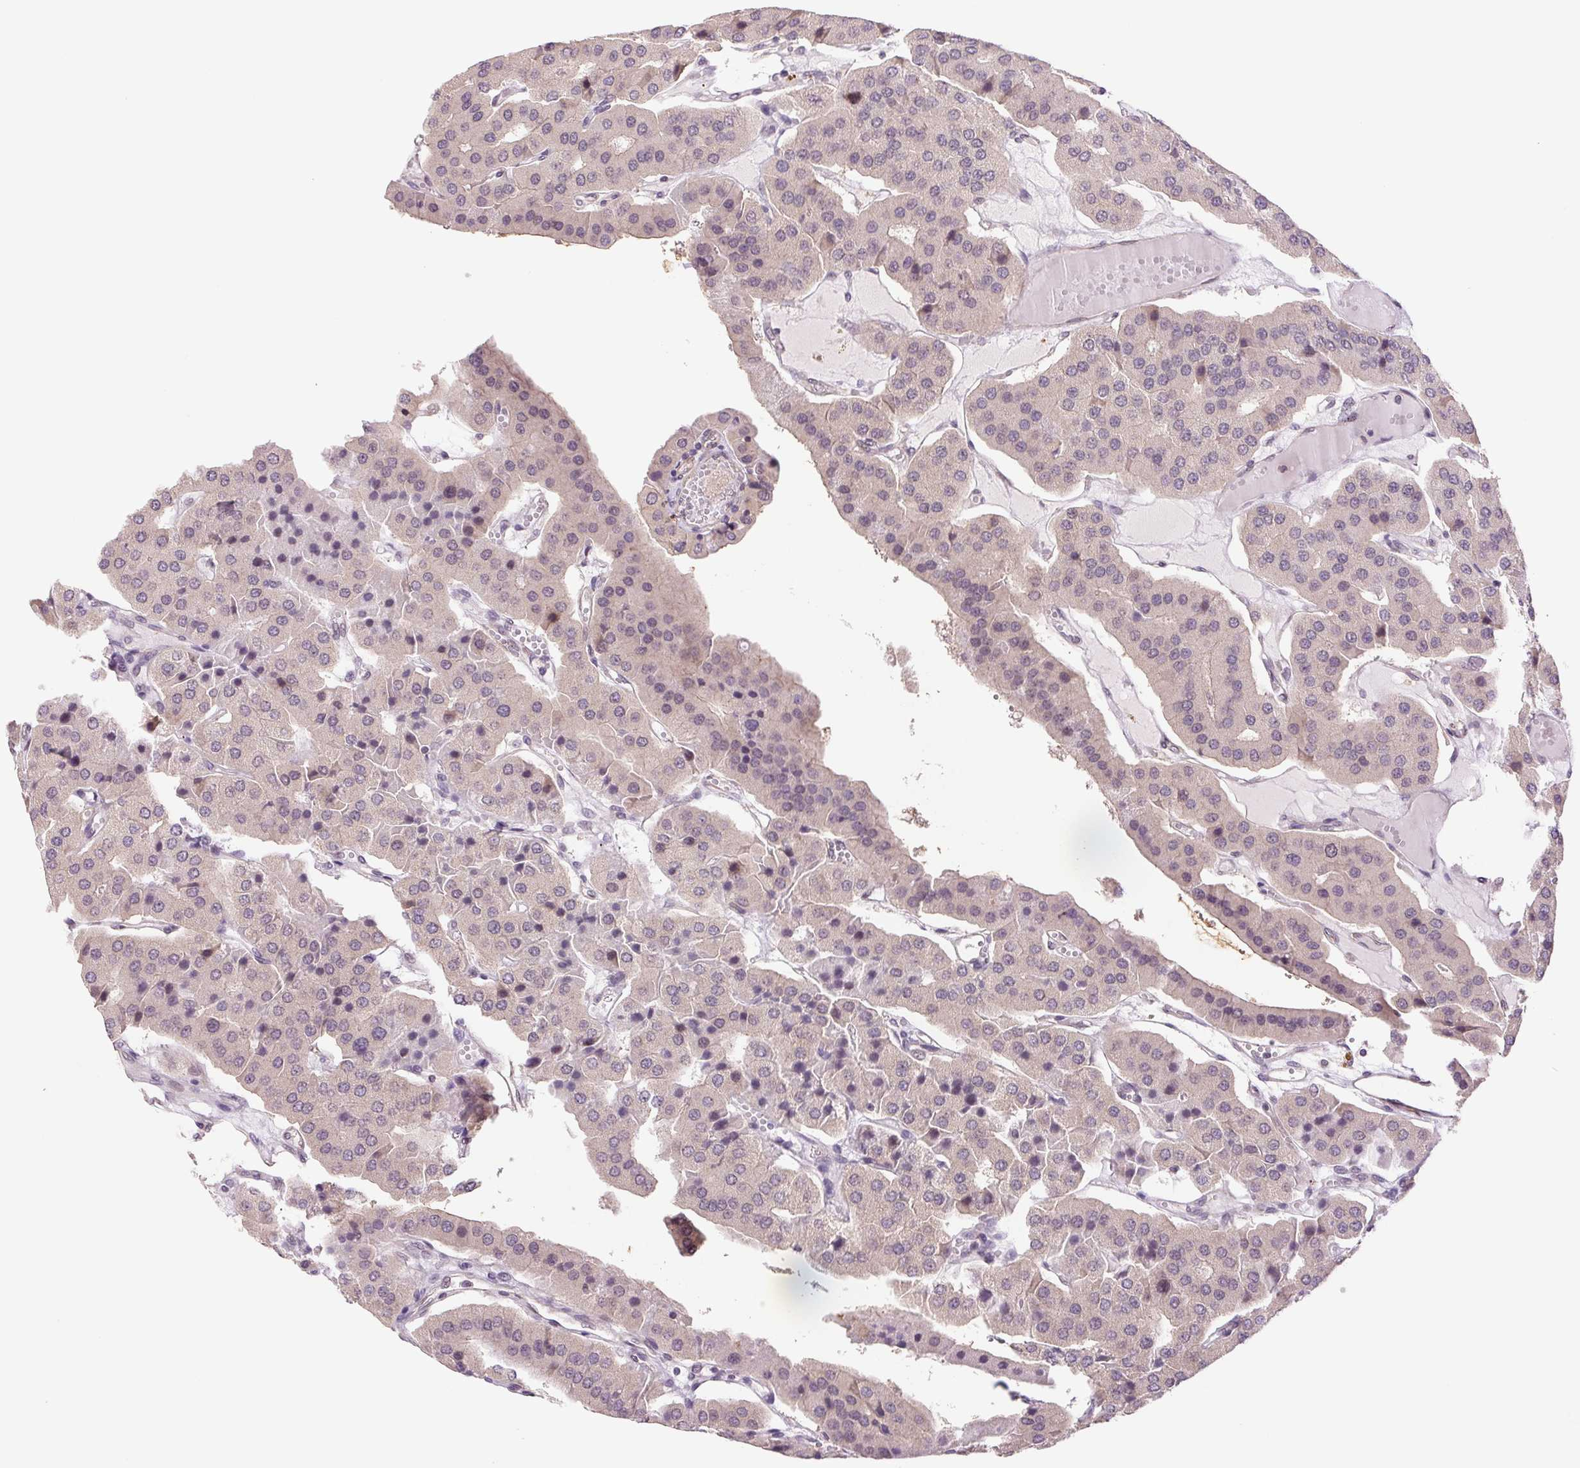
{"staining": {"intensity": "weak", "quantity": ">75%", "location": "cytoplasmic/membranous"}, "tissue": "parathyroid gland", "cell_type": "Glandular cells", "image_type": "normal", "snomed": [{"axis": "morphology", "description": "Normal tissue, NOS"}, {"axis": "morphology", "description": "Adenoma, NOS"}, {"axis": "topography", "description": "Parathyroid gland"}], "caption": "An image of human parathyroid gland stained for a protein demonstrates weak cytoplasmic/membranous brown staining in glandular cells. The staining is performed using DAB brown chromogen to label protein expression. The nuclei are counter-stained blue using hematoxylin.", "gene": "CWC25", "patient": {"sex": "female", "age": 86}}